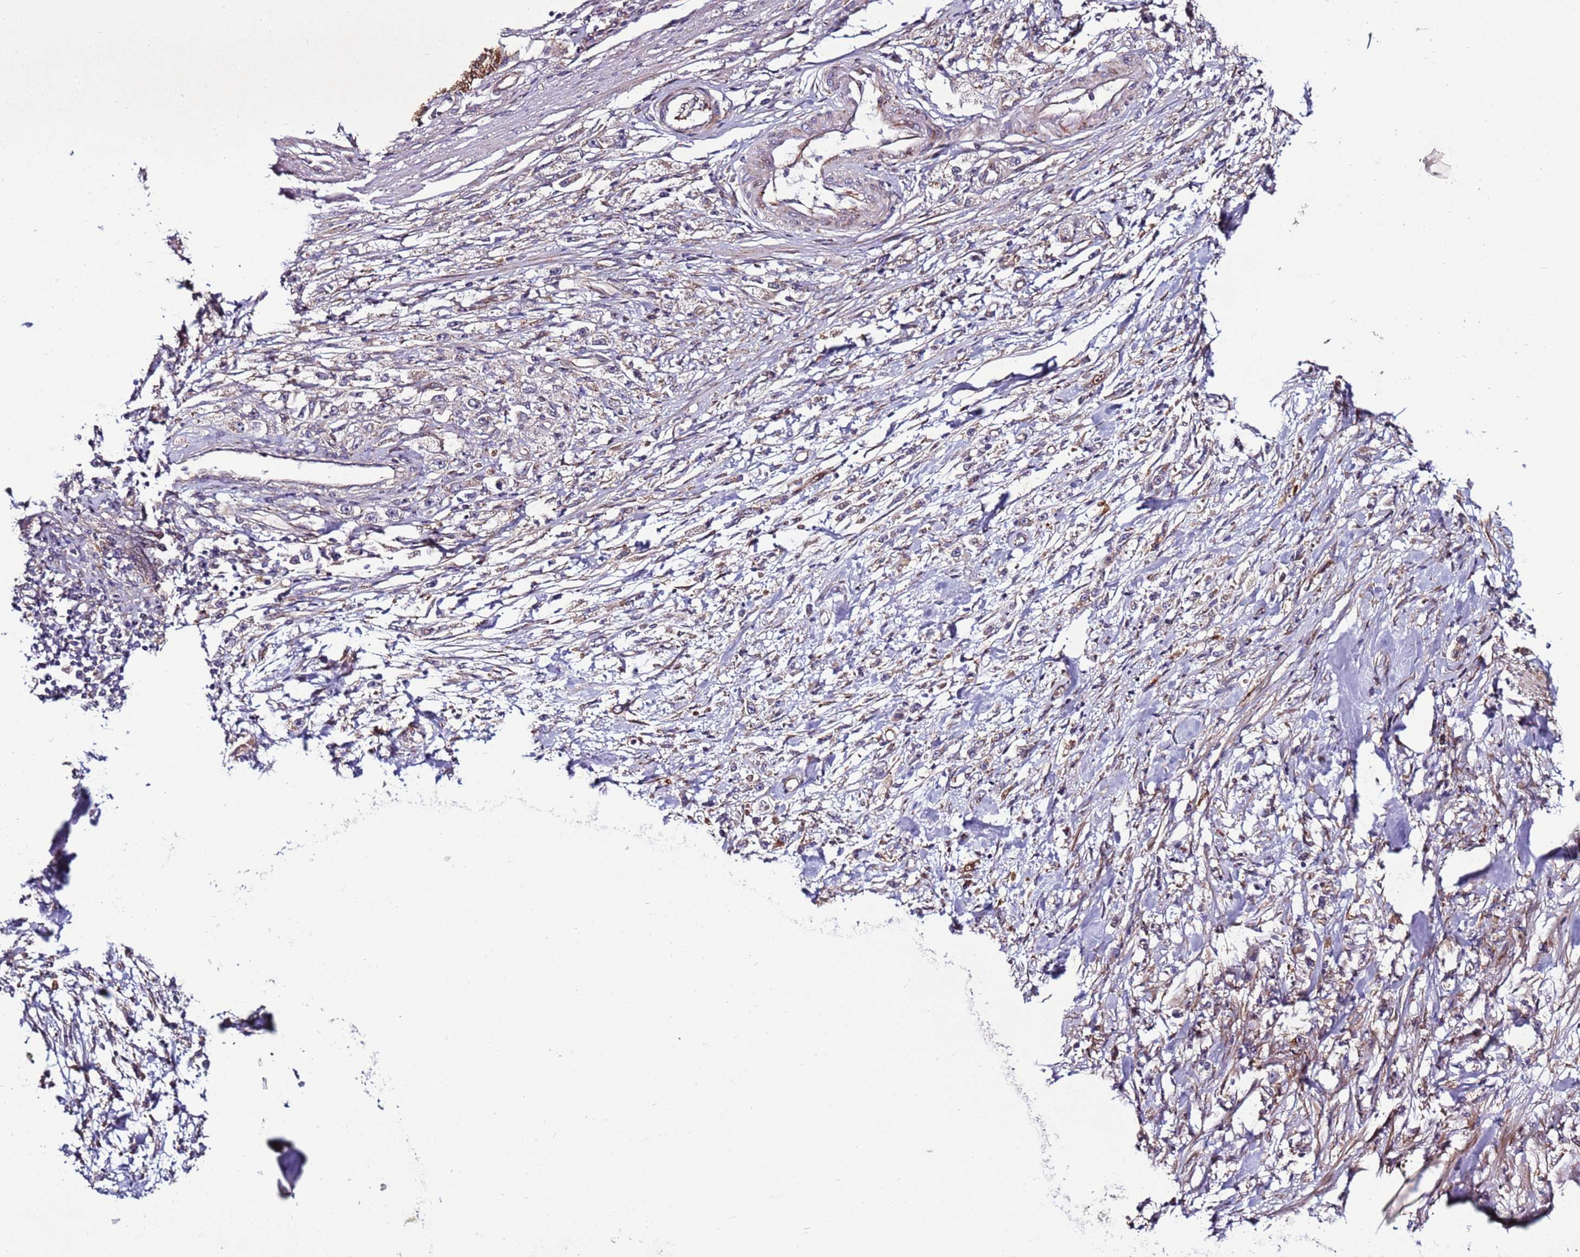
{"staining": {"intensity": "weak", "quantity": "<25%", "location": "cytoplasmic/membranous"}, "tissue": "stomach cancer", "cell_type": "Tumor cells", "image_type": "cancer", "snomed": [{"axis": "morphology", "description": "Adenocarcinoma, NOS"}, {"axis": "topography", "description": "Stomach"}], "caption": "A high-resolution image shows IHC staining of stomach cancer (adenocarcinoma), which reveals no significant staining in tumor cells.", "gene": "MCRIP1", "patient": {"sex": "female", "age": 59}}